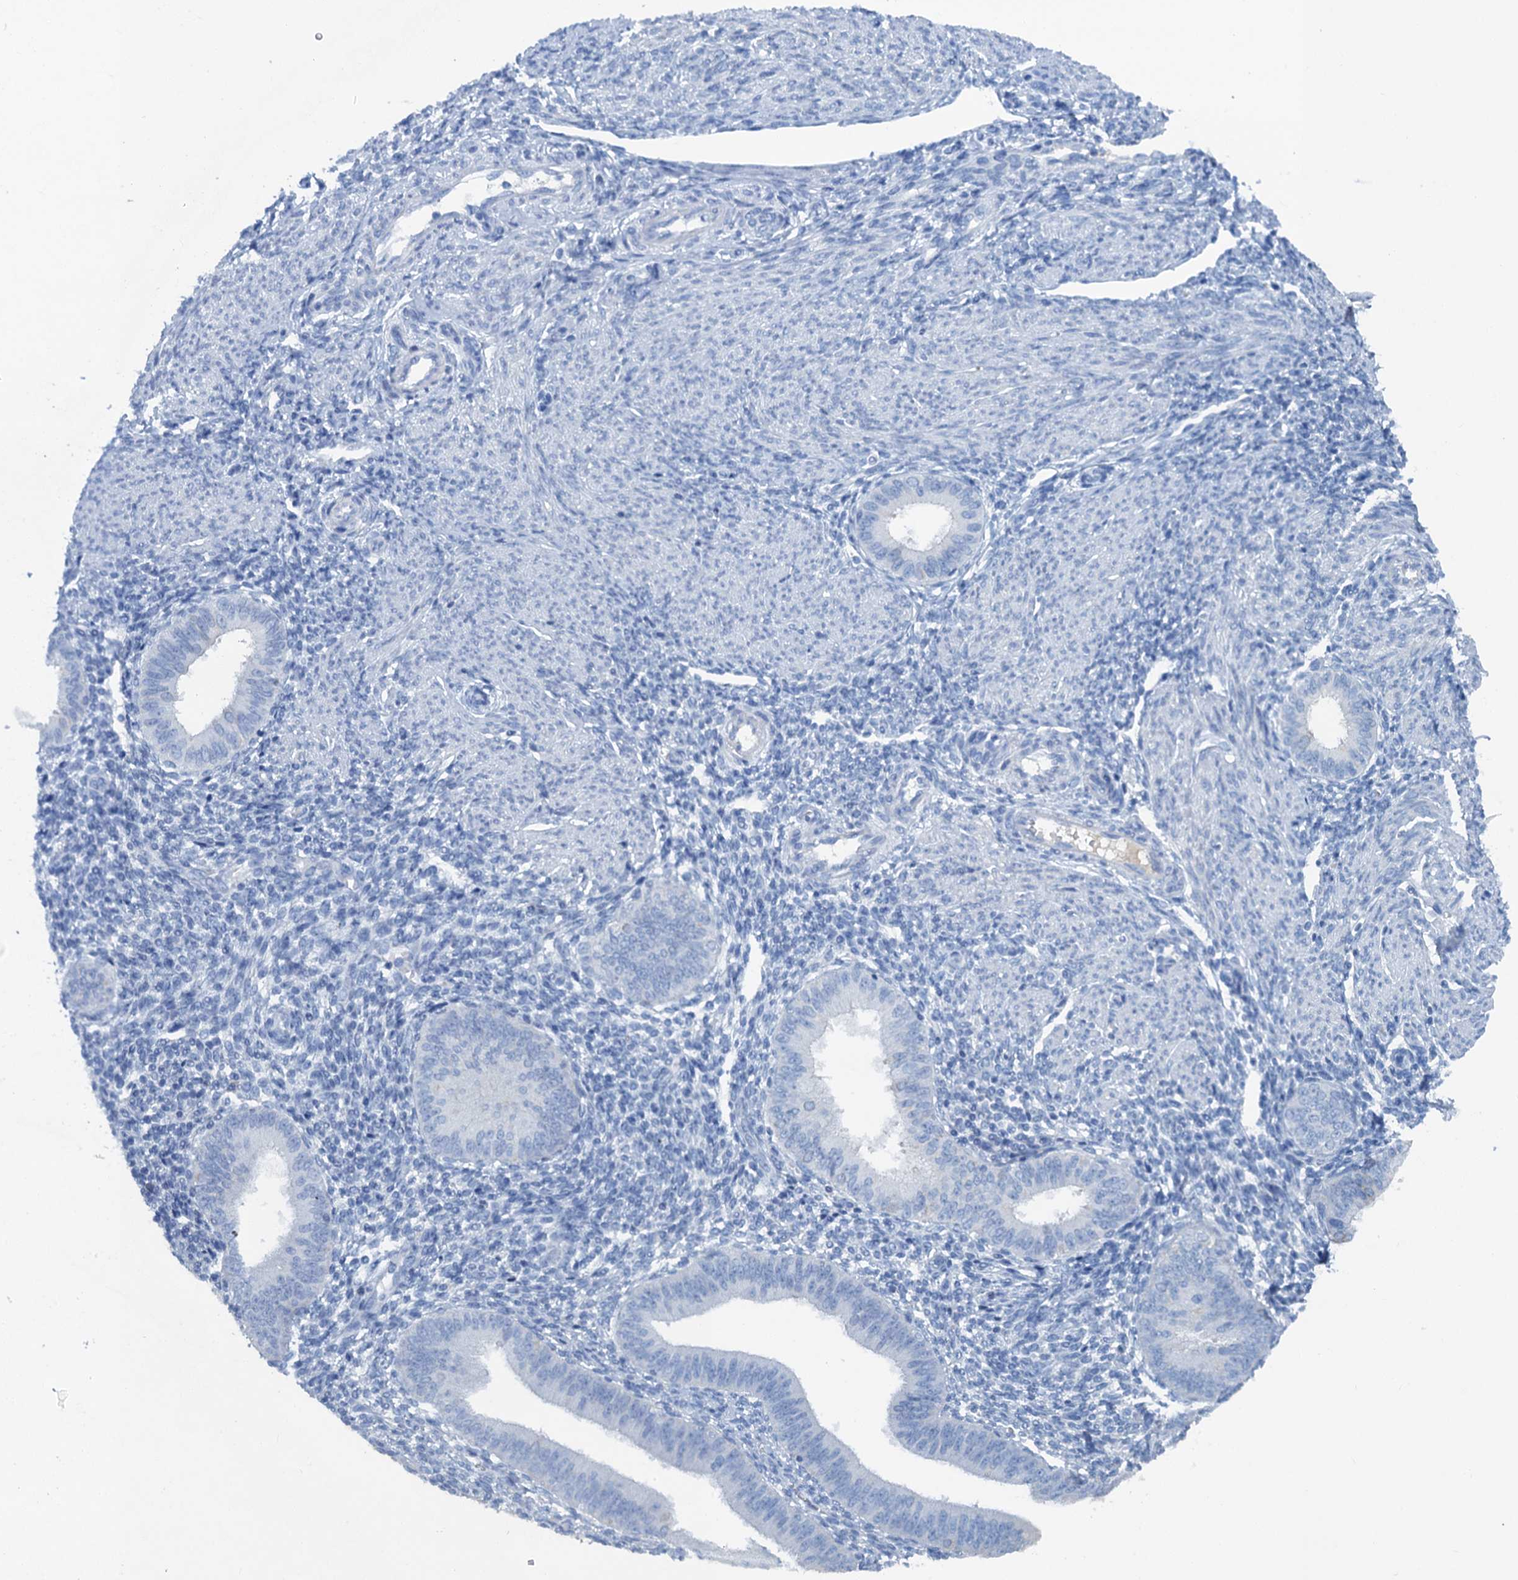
{"staining": {"intensity": "negative", "quantity": "none", "location": "none"}, "tissue": "endometrium", "cell_type": "Cells in endometrial stroma", "image_type": "normal", "snomed": [{"axis": "morphology", "description": "Normal tissue, NOS"}, {"axis": "topography", "description": "Uterus"}, {"axis": "topography", "description": "Endometrium"}], "caption": "Cells in endometrial stroma show no significant protein expression in benign endometrium. The staining was performed using DAB to visualize the protein expression in brown, while the nuclei were stained in blue with hematoxylin (Magnification: 20x).", "gene": "MYADML2", "patient": {"sex": "female", "age": 48}}